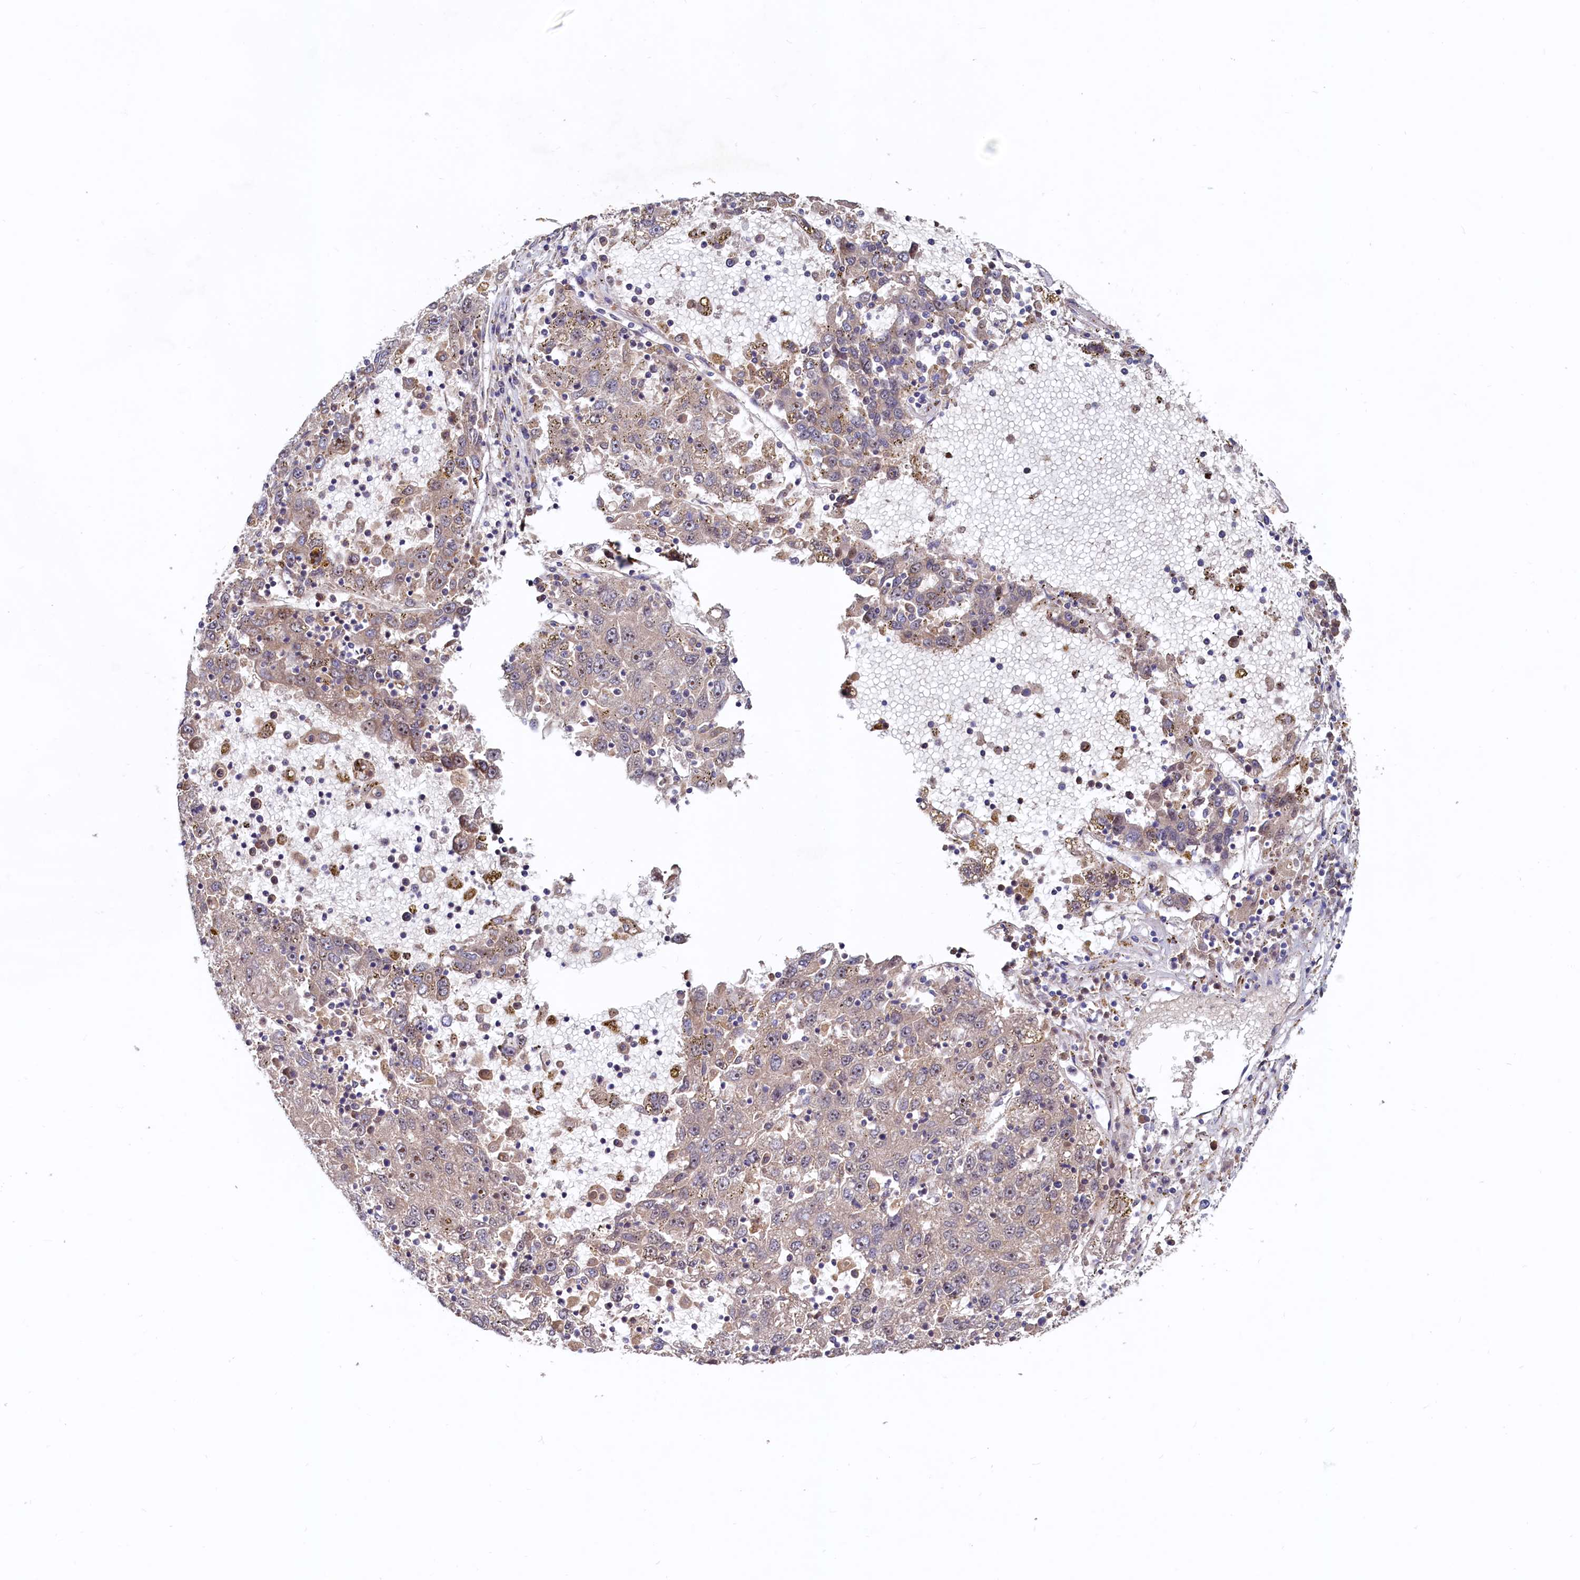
{"staining": {"intensity": "weak", "quantity": "<25%", "location": "cytoplasmic/membranous"}, "tissue": "liver cancer", "cell_type": "Tumor cells", "image_type": "cancer", "snomed": [{"axis": "morphology", "description": "Carcinoma, Hepatocellular, NOS"}, {"axis": "topography", "description": "Liver"}], "caption": "Immunohistochemical staining of human hepatocellular carcinoma (liver) reveals no significant staining in tumor cells.", "gene": "RGS7BP", "patient": {"sex": "male", "age": 49}}